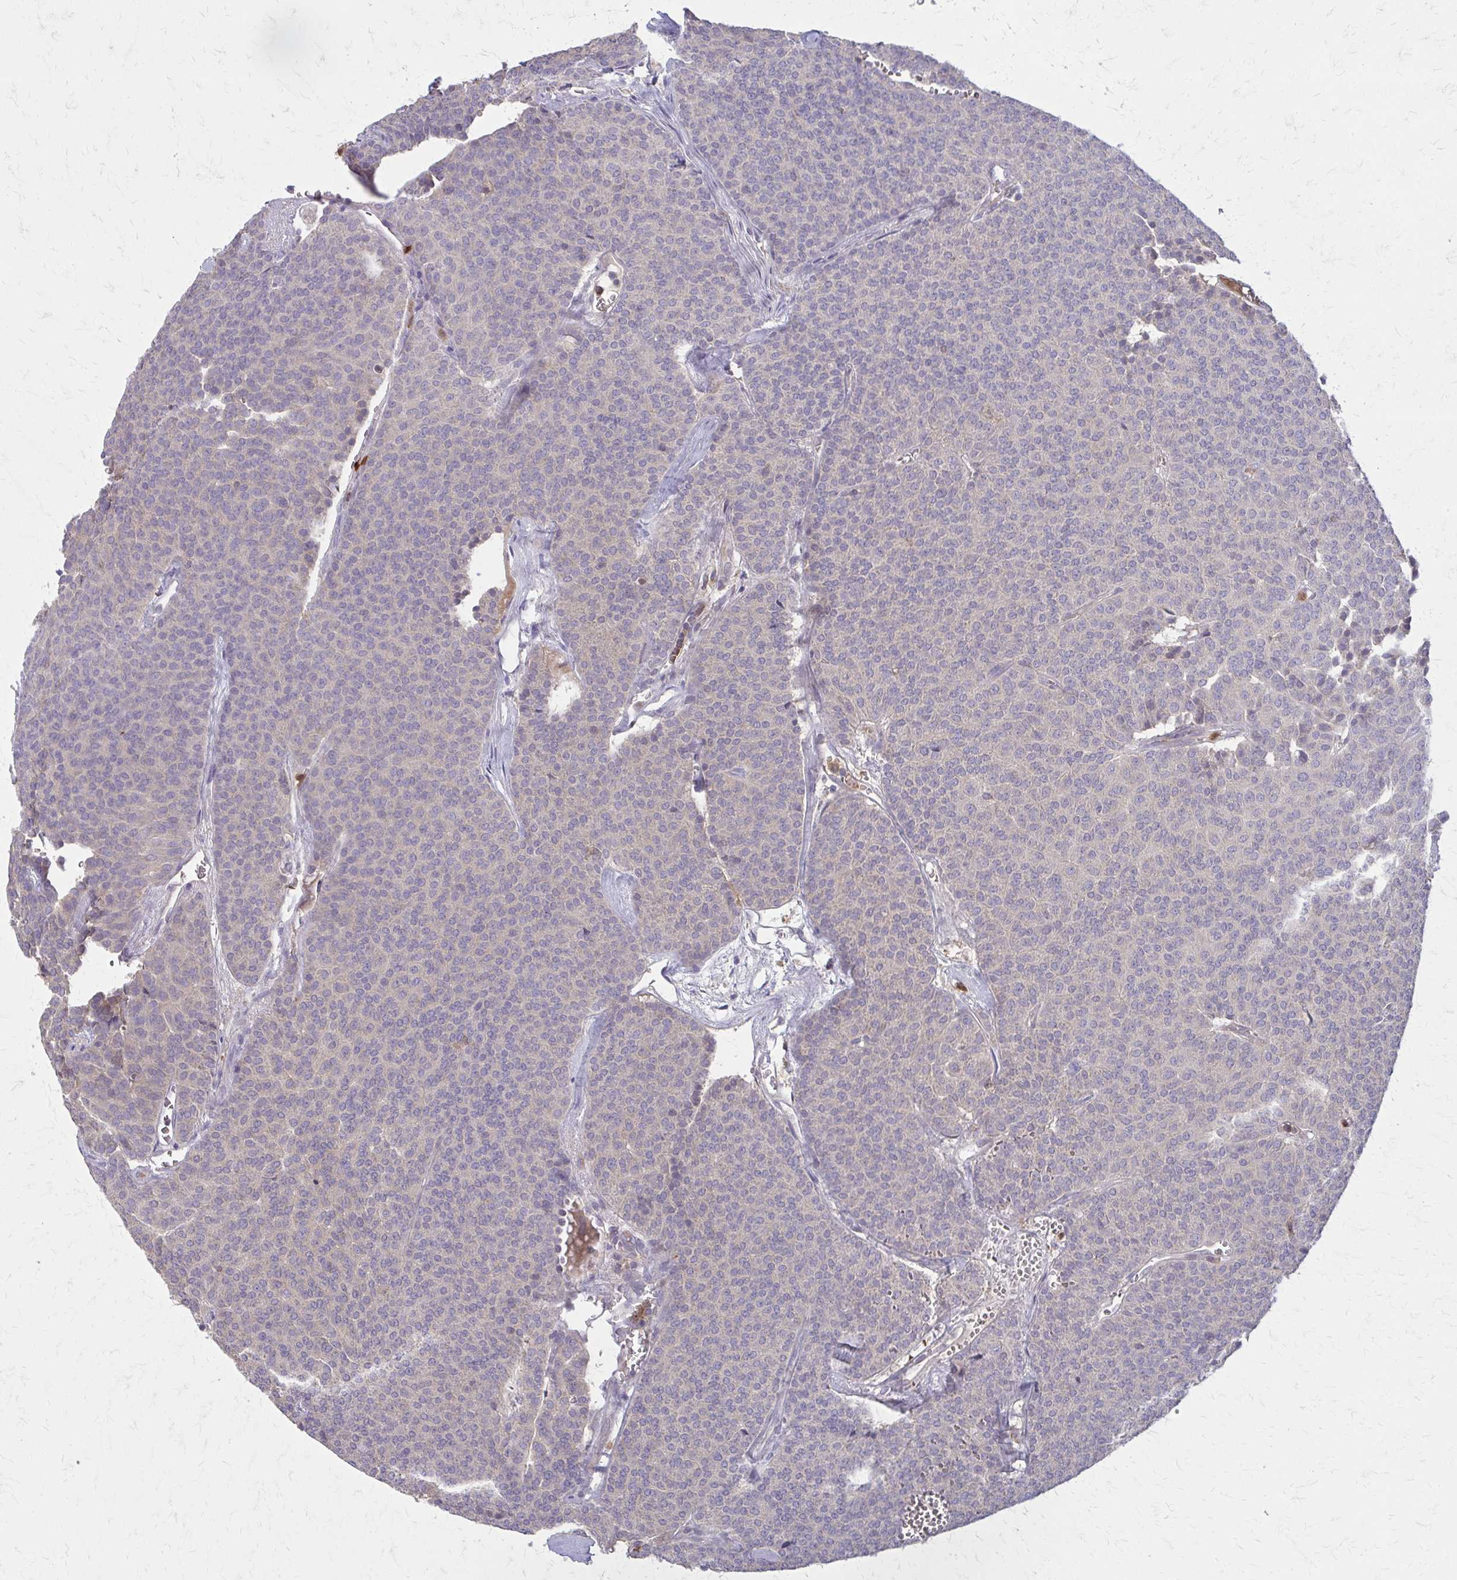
{"staining": {"intensity": "negative", "quantity": "none", "location": "none"}, "tissue": "carcinoid", "cell_type": "Tumor cells", "image_type": "cancer", "snomed": [{"axis": "morphology", "description": "Carcinoid, malignant, NOS"}, {"axis": "topography", "description": "Lung"}], "caption": "Tumor cells are negative for brown protein staining in carcinoid. (Stains: DAB immunohistochemistry (IHC) with hematoxylin counter stain, Microscopy: brightfield microscopy at high magnification).", "gene": "NRBF2", "patient": {"sex": "male", "age": 61}}